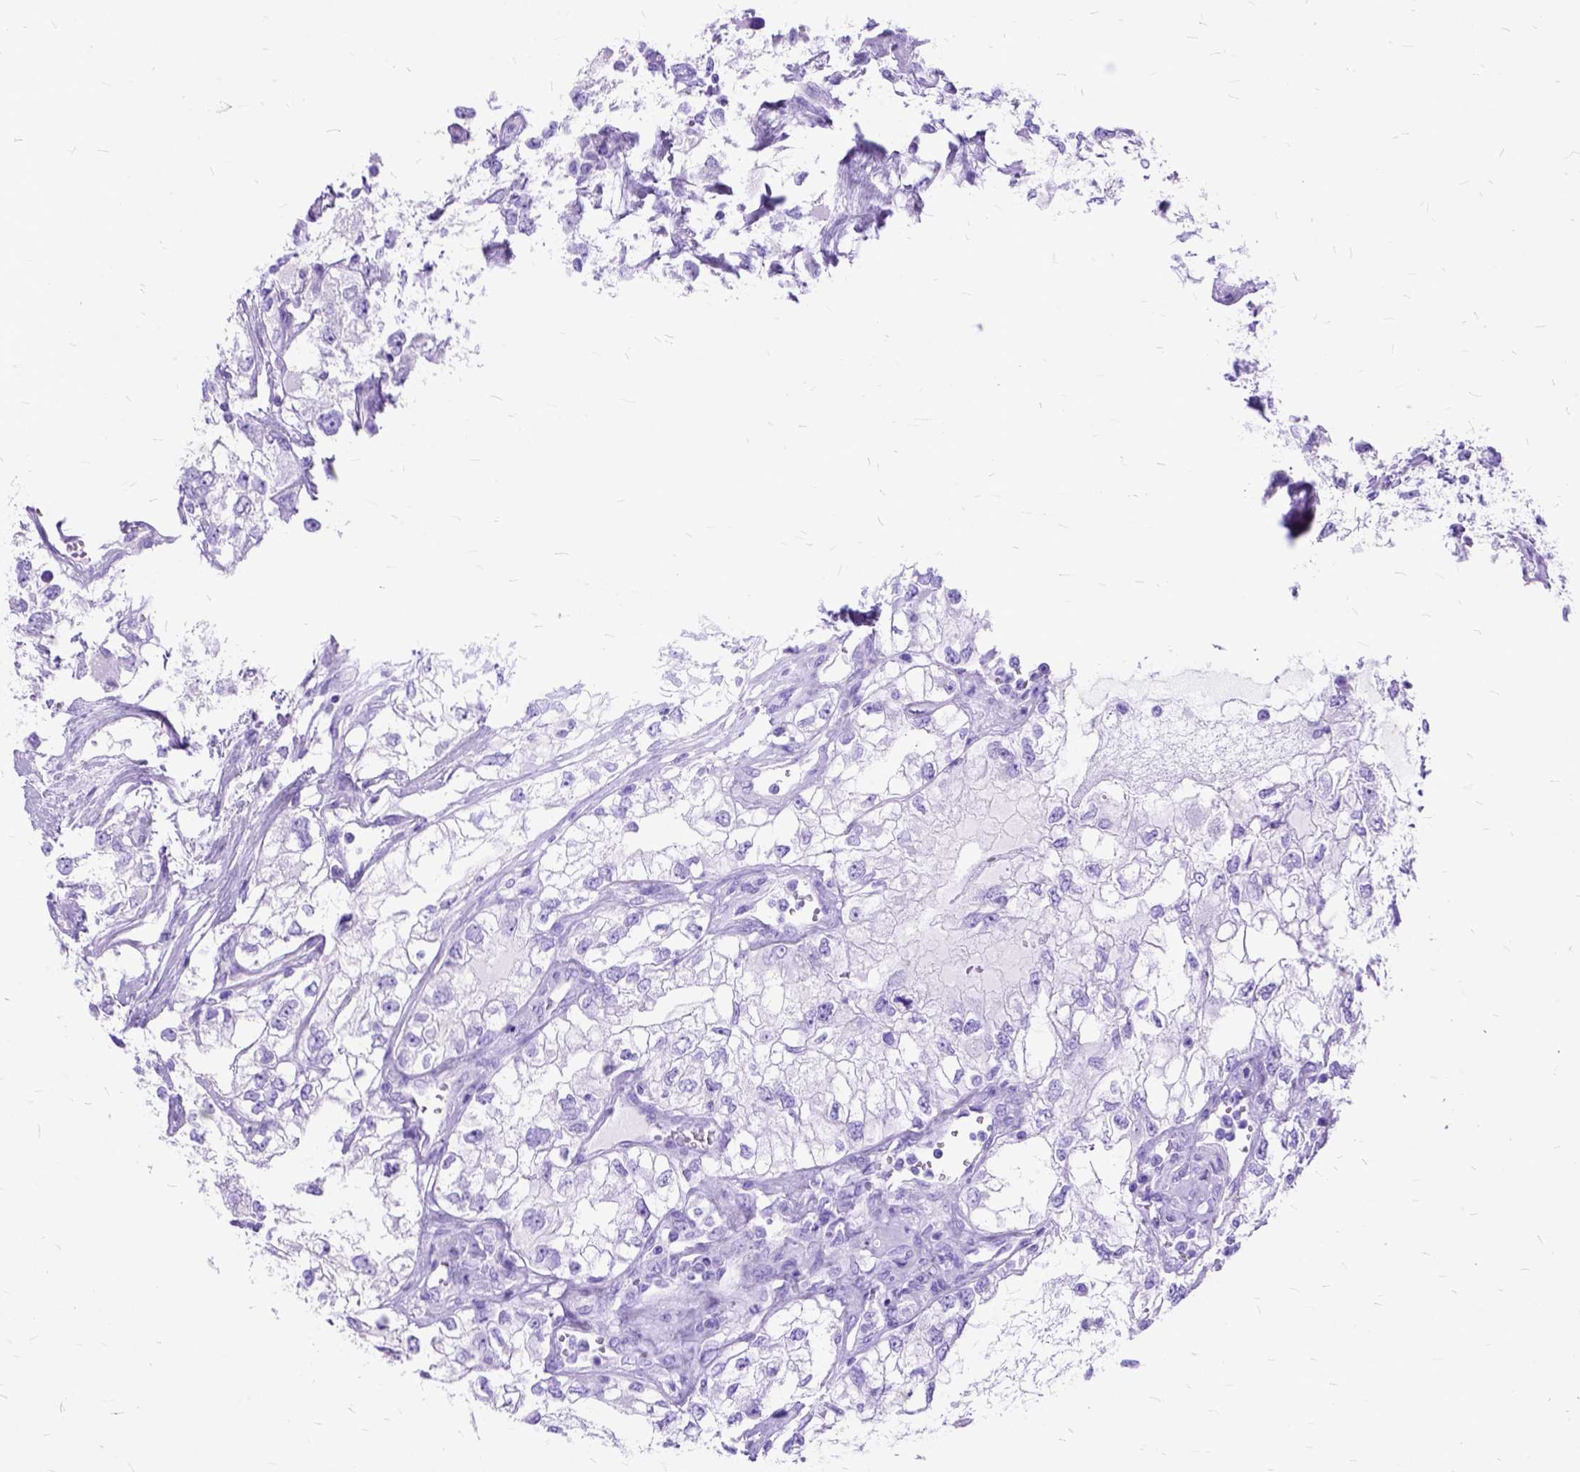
{"staining": {"intensity": "negative", "quantity": "none", "location": "none"}, "tissue": "renal cancer", "cell_type": "Tumor cells", "image_type": "cancer", "snomed": [{"axis": "morphology", "description": "Adenocarcinoma, NOS"}, {"axis": "topography", "description": "Kidney"}], "caption": "Image shows no significant protein staining in tumor cells of renal adenocarcinoma. Brightfield microscopy of immunohistochemistry (IHC) stained with DAB (3,3'-diaminobenzidine) (brown) and hematoxylin (blue), captured at high magnification.", "gene": "DNAH2", "patient": {"sex": "female", "age": 59}}